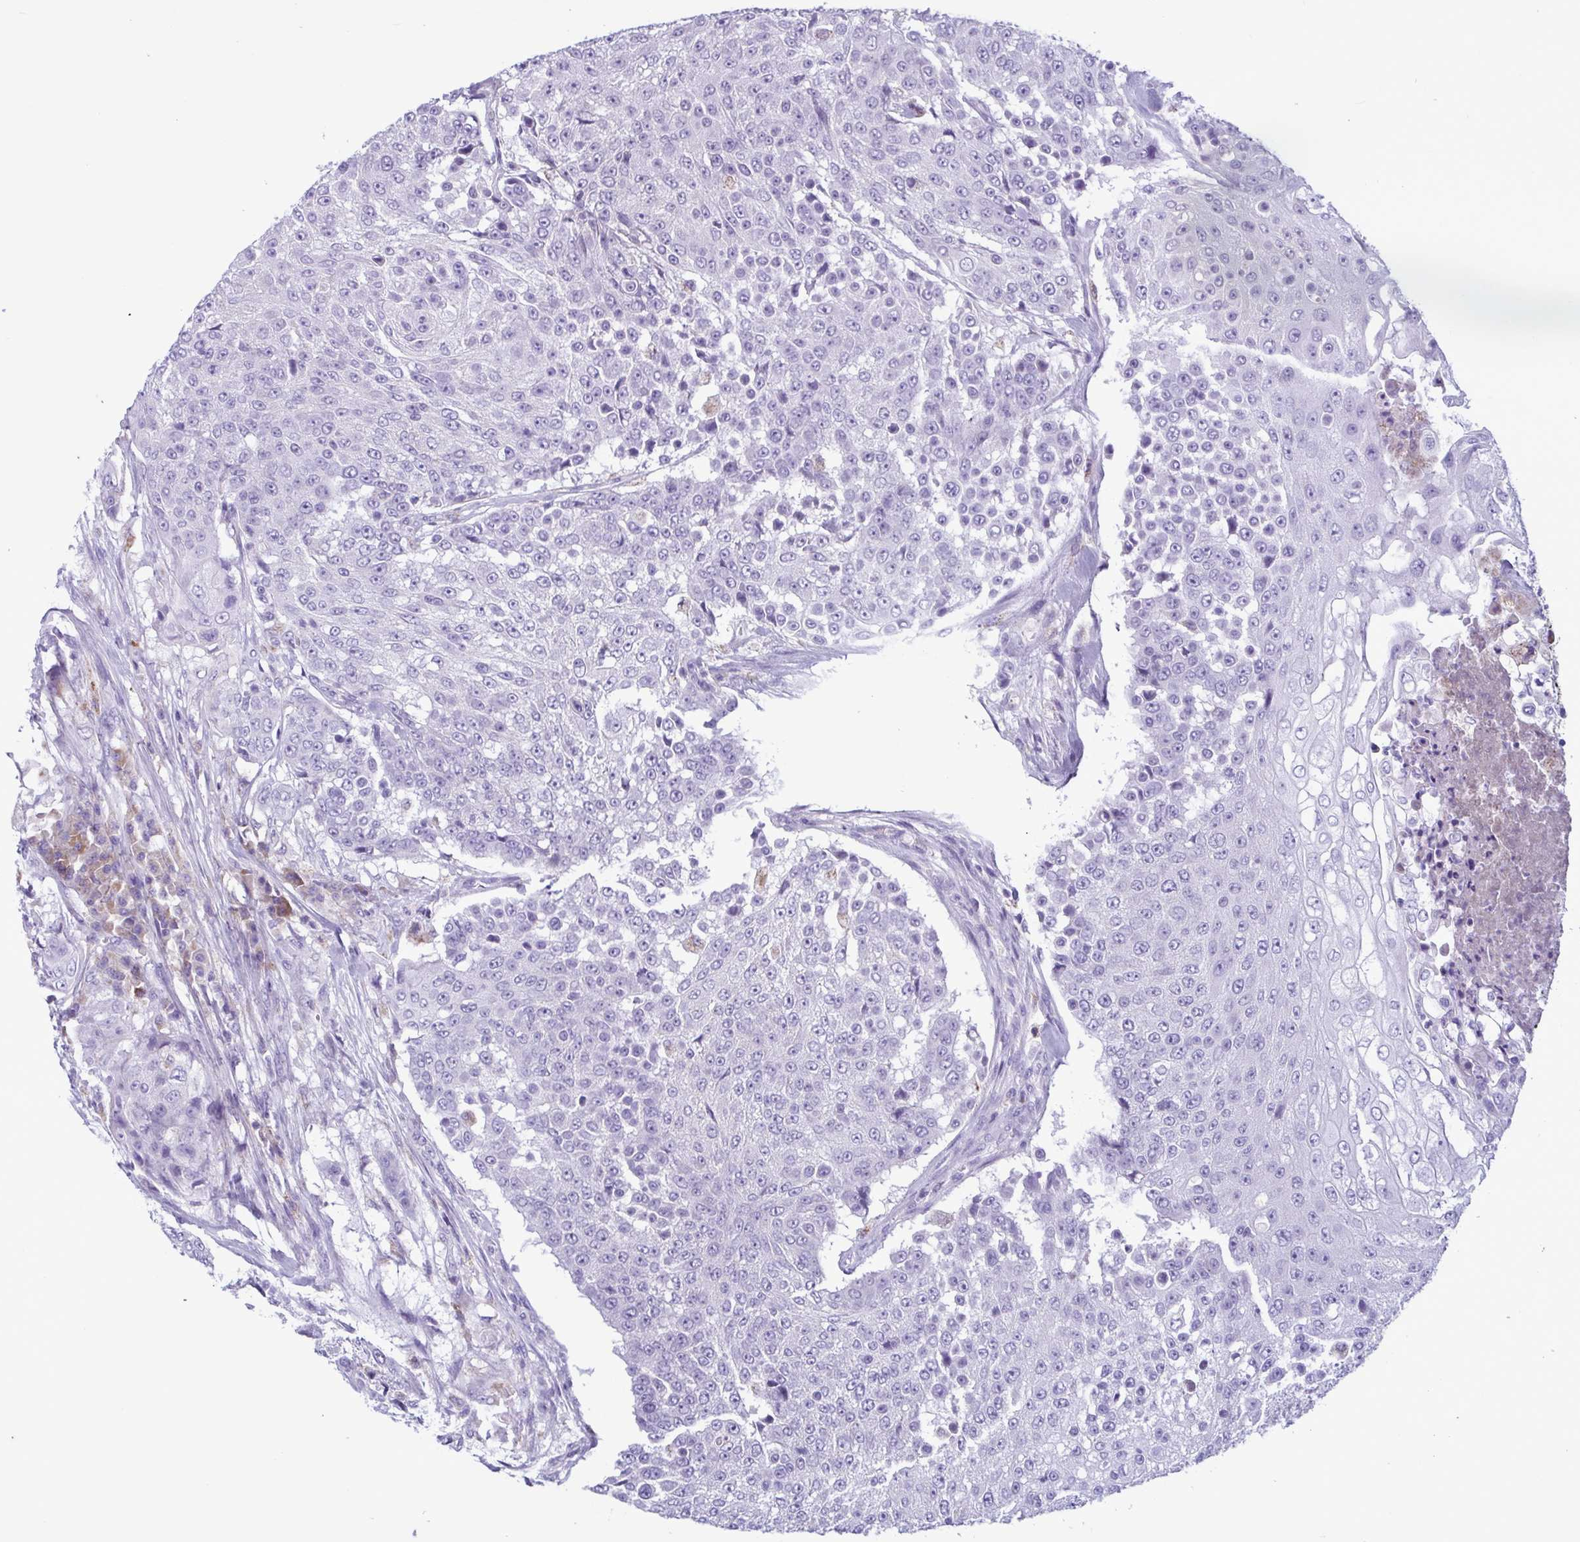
{"staining": {"intensity": "negative", "quantity": "none", "location": "none"}, "tissue": "urothelial cancer", "cell_type": "Tumor cells", "image_type": "cancer", "snomed": [{"axis": "morphology", "description": "Urothelial carcinoma, High grade"}, {"axis": "topography", "description": "Urinary bladder"}], "caption": "Protein analysis of urothelial cancer reveals no significant positivity in tumor cells.", "gene": "F13B", "patient": {"sex": "female", "age": 63}}